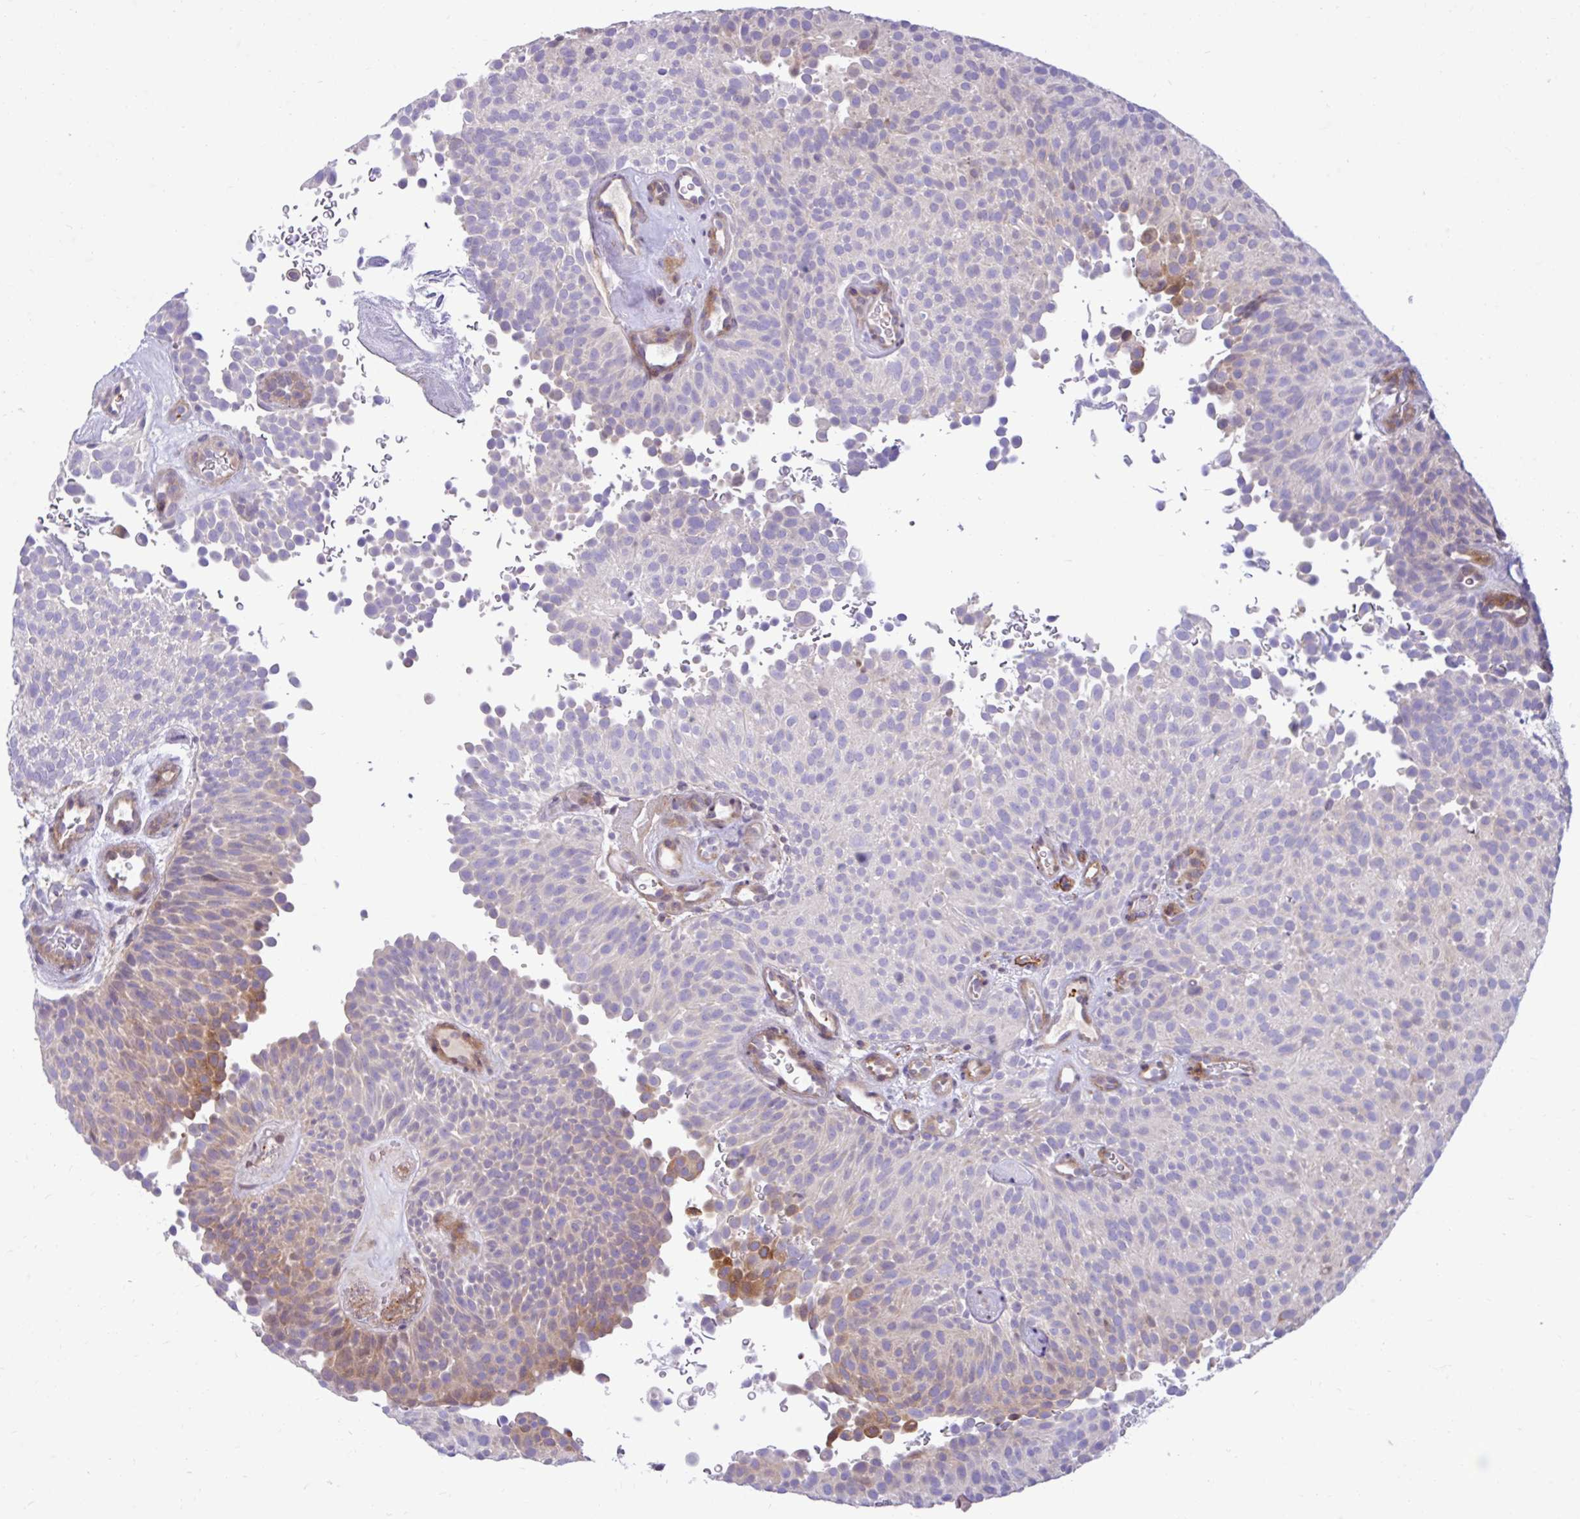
{"staining": {"intensity": "moderate", "quantity": "<25%", "location": "cytoplasmic/membranous"}, "tissue": "urothelial cancer", "cell_type": "Tumor cells", "image_type": "cancer", "snomed": [{"axis": "morphology", "description": "Urothelial carcinoma, Low grade"}, {"axis": "topography", "description": "Urinary bladder"}], "caption": "This histopathology image reveals low-grade urothelial carcinoma stained with IHC to label a protein in brown. The cytoplasmic/membranous of tumor cells show moderate positivity for the protein. Nuclei are counter-stained blue.", "gene": "ESPNL", "patient": {"sex": "male", "age": 78}}